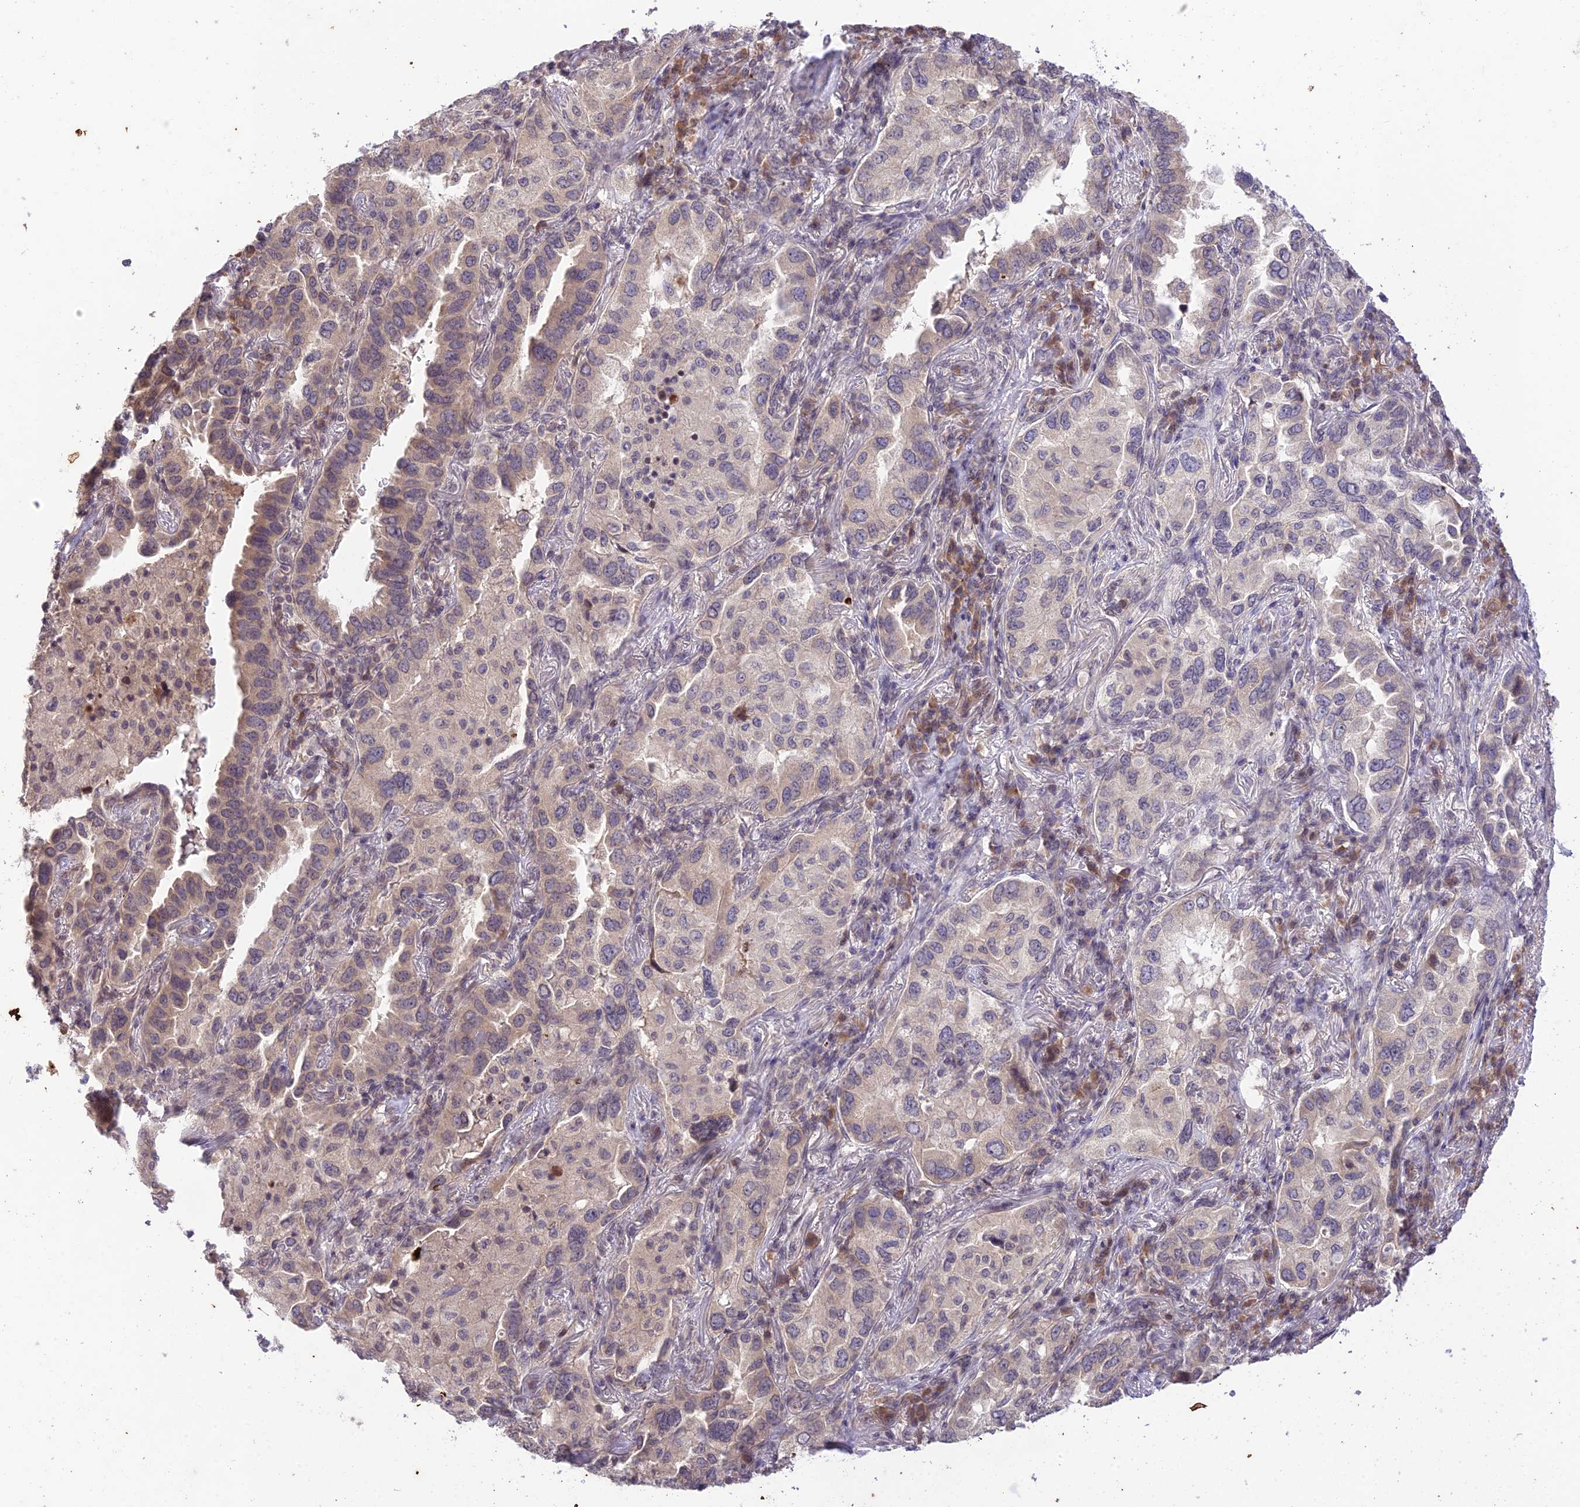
{"staining": {"intensity": "weak", "quantity": "25%-75%", "location": "cytoplasmic/membranous"}, "tissue": "lung cancer", "cell_type": "Tumor cells", "image_type": "cancer", "snomed": [{"axis": "morphology", "description": "Adenocarcinoma, NOS"}, {"axis": "topography", "description": "Lung"}], "caption": "Human adenocarcinoma (lung) stained with a brown dye reveals weak cytoplasmic/membranous positive expression in about 25%-75% of tumor cells.", "gene": "TEKT1", "patient": {"sex": "female", "age": 69}}